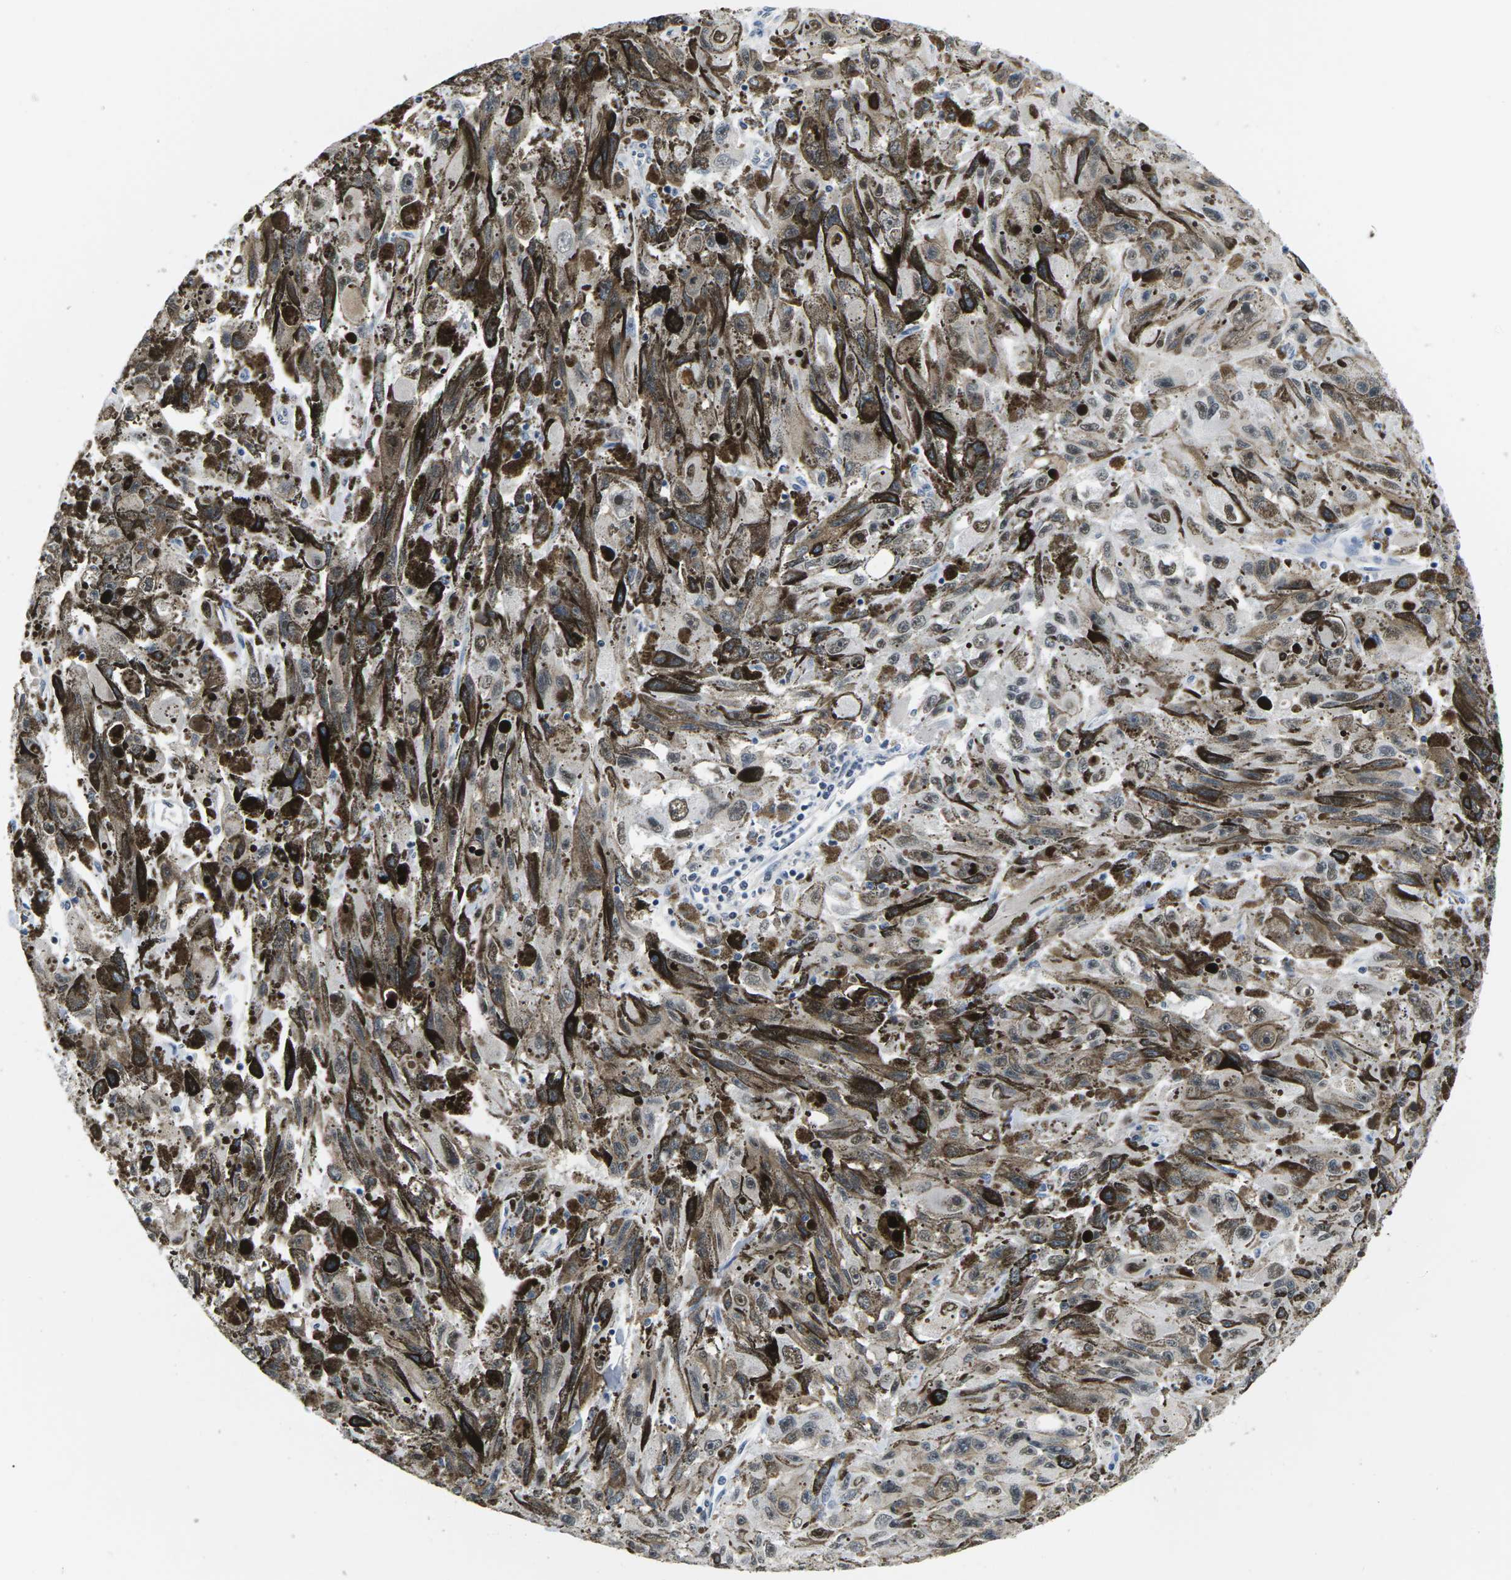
{"staining": {"intensity": "weak", "quantity": "25%-75%", "location": "nuclear"}, "tissue": "melanoma", "cell_type": "Tumor cells", "image_type": "cancer", "snomed": [{"axis": "morphology", "description": "Malignant melanoma, NOS"}, {"axis": "topography", "description": "Skin"}], "caption": "Brown immunohistochemical staining in human melanoma displays weak nuclear positivity in about 25%-75% of tumor cells.", "gene": "NSRP1", "patient": {"sex": "female", "age": 104}}